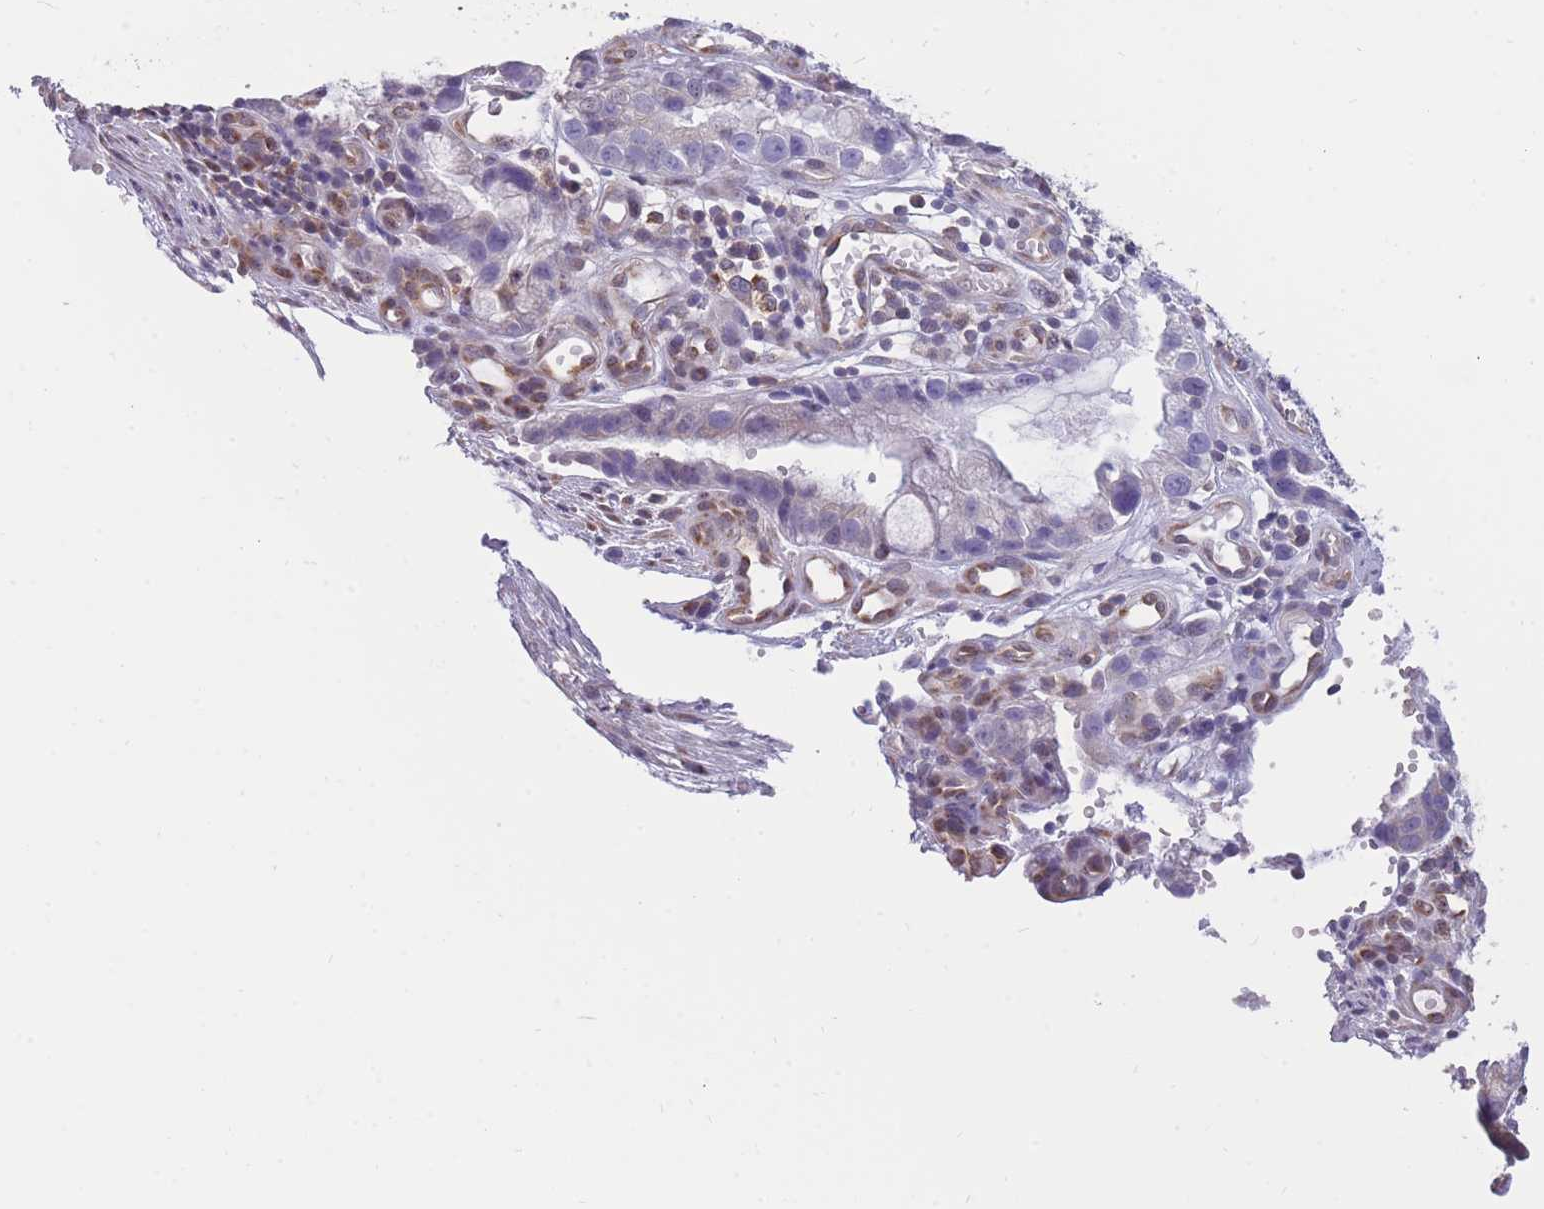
{"staining": {"intensity": "weak", "quantity": "<25%", "location": "cytoplasmic/membranous"}, "tissue": "stomach cancer", "cell_type": "Tumor cells", "image_type": "cancer", "snomed": [{"axis": "morphology", "description": "Adenocarcinoma, NOS"}, {"axis": "topography", "description": "Stomach"}], "caption": "This is an IHC photomicrograph of stomach adenocarcinoma. There is no expression in tumor cells.", "gene": "ZNF662", "patient": {"sex": "male", "age": 55}}